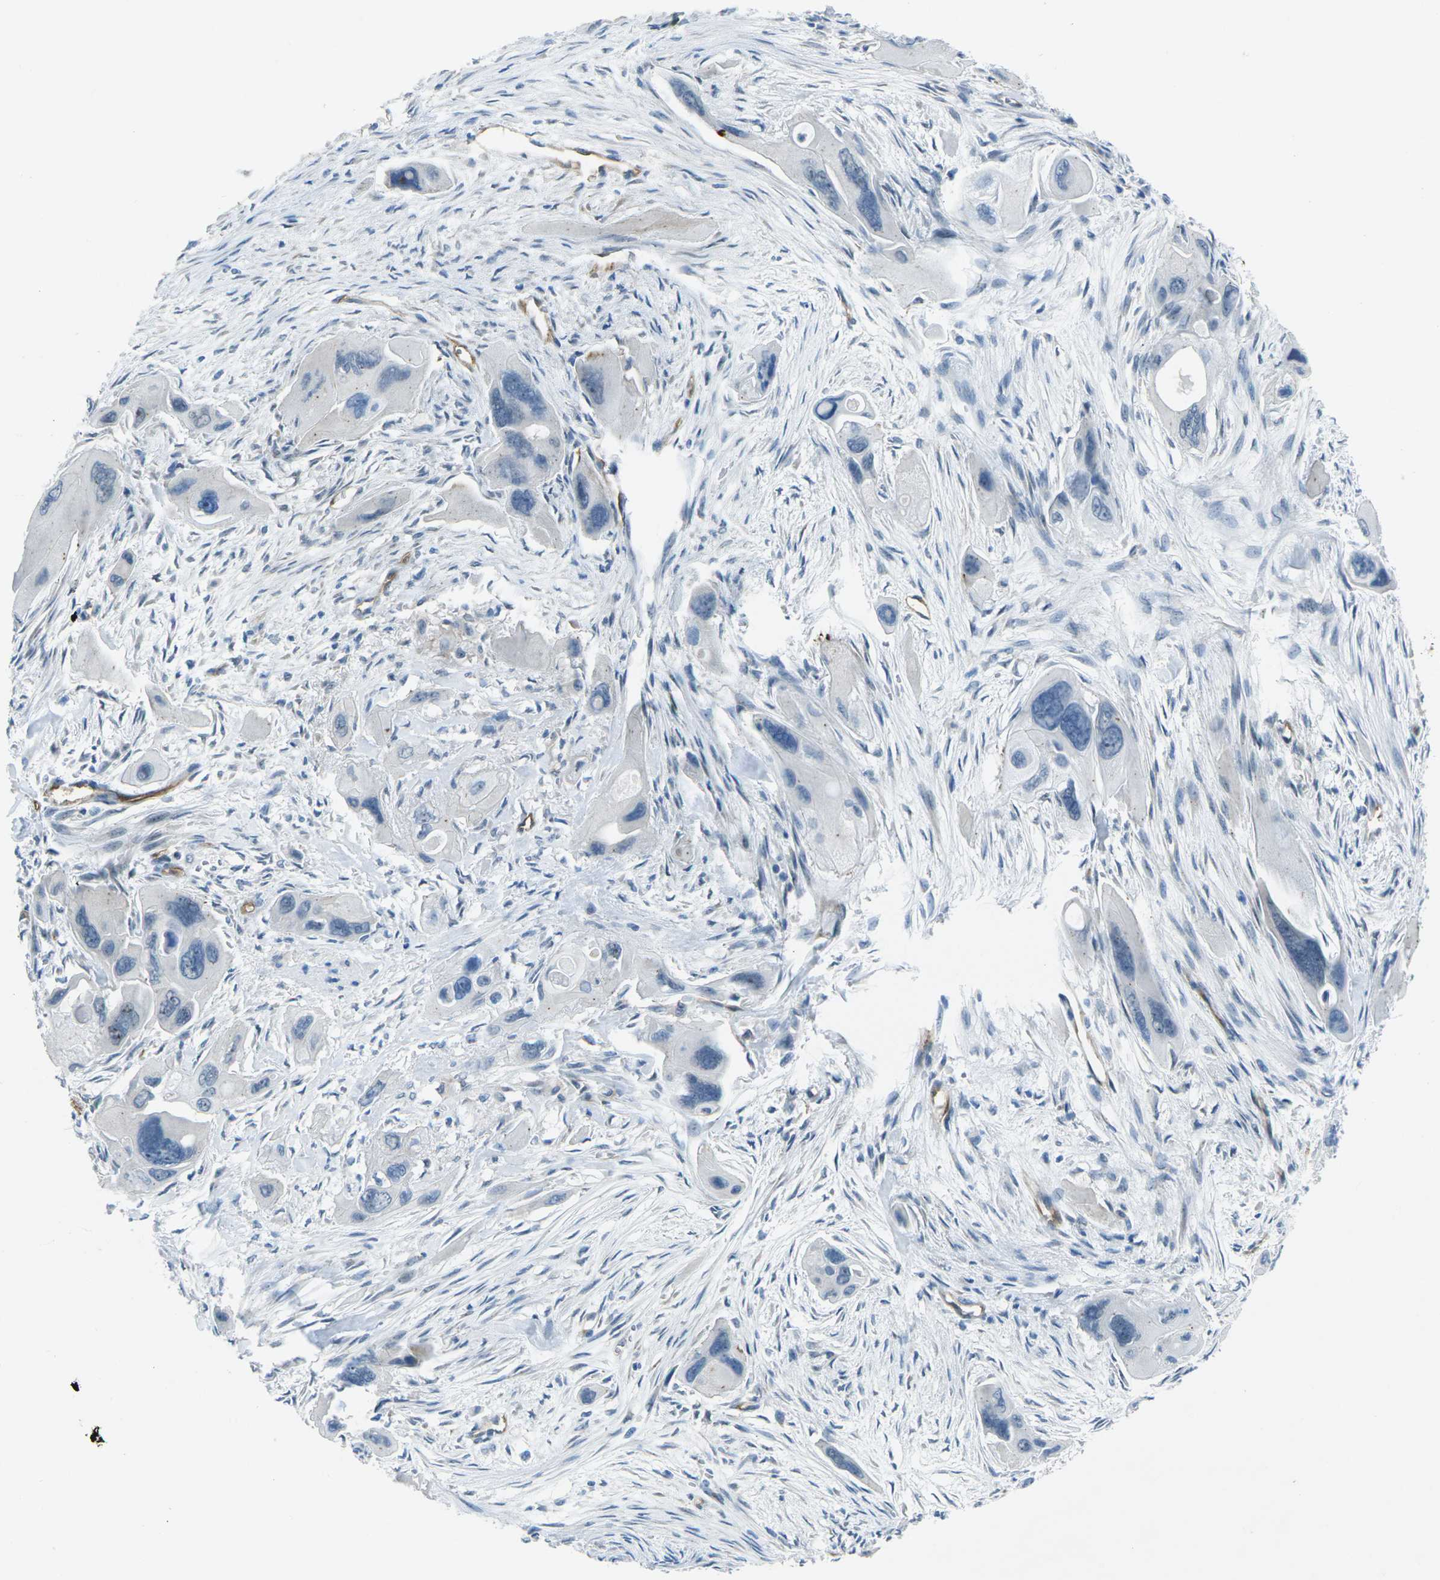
{"staining": {"intensity": "negative", "quantity": "none", "location": "none"}, "tissue": "pancreatic cancer", "cell_type": "Tumor cells", "image_type": "cancer", "snomed": [{"axis": "morphology", "description": "Adenocarcinoma, NOS"}, {"axis": "topography", "description": "Pancreas"}], "caption": "Tumor cells are negative for brown protein staining in pancreatic cancer (adenocarcinoma).", "gene": "HSPA12B", "patient": {"sex": "male", "age": 73}}